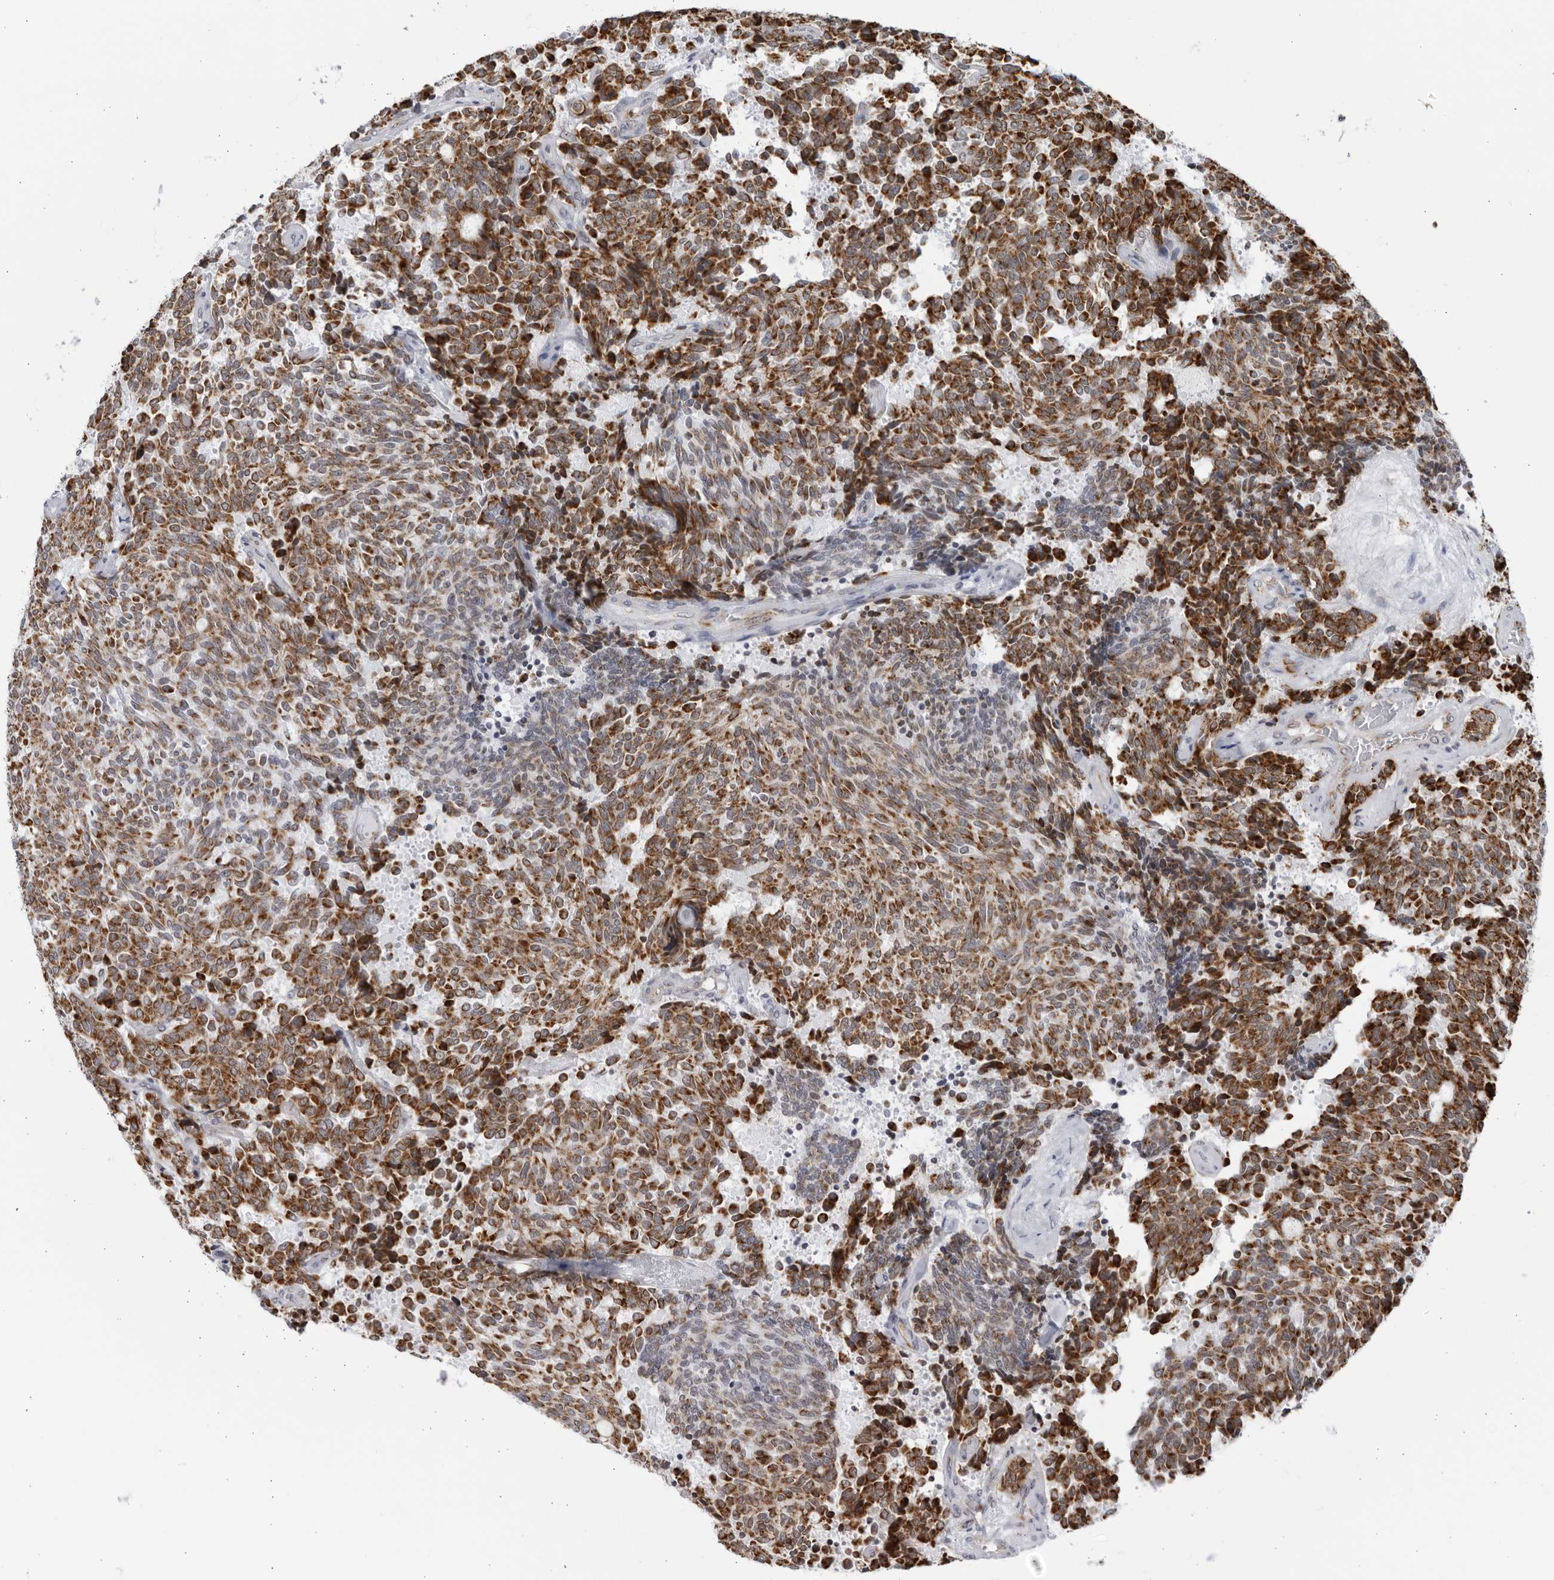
{"staining": {"intensity": "strong", "quantity": "25%-75%", "location": "cytoplasmic/membranous"}, "tissue": "carcinoid", "cell_type": "Tumor cells", "image_type": "cancer", "snomed": [{"axis": "morphology", "description": "Carcinoid, malignant, NOS"}, {"axis": "topography", "description": "Pancreas"}], "caption": "Carcinoid stained with a protein marker shows strong staining in tumor cells.", "gene": "RBM34", "patient": {"sex": "female", "age": 54}}